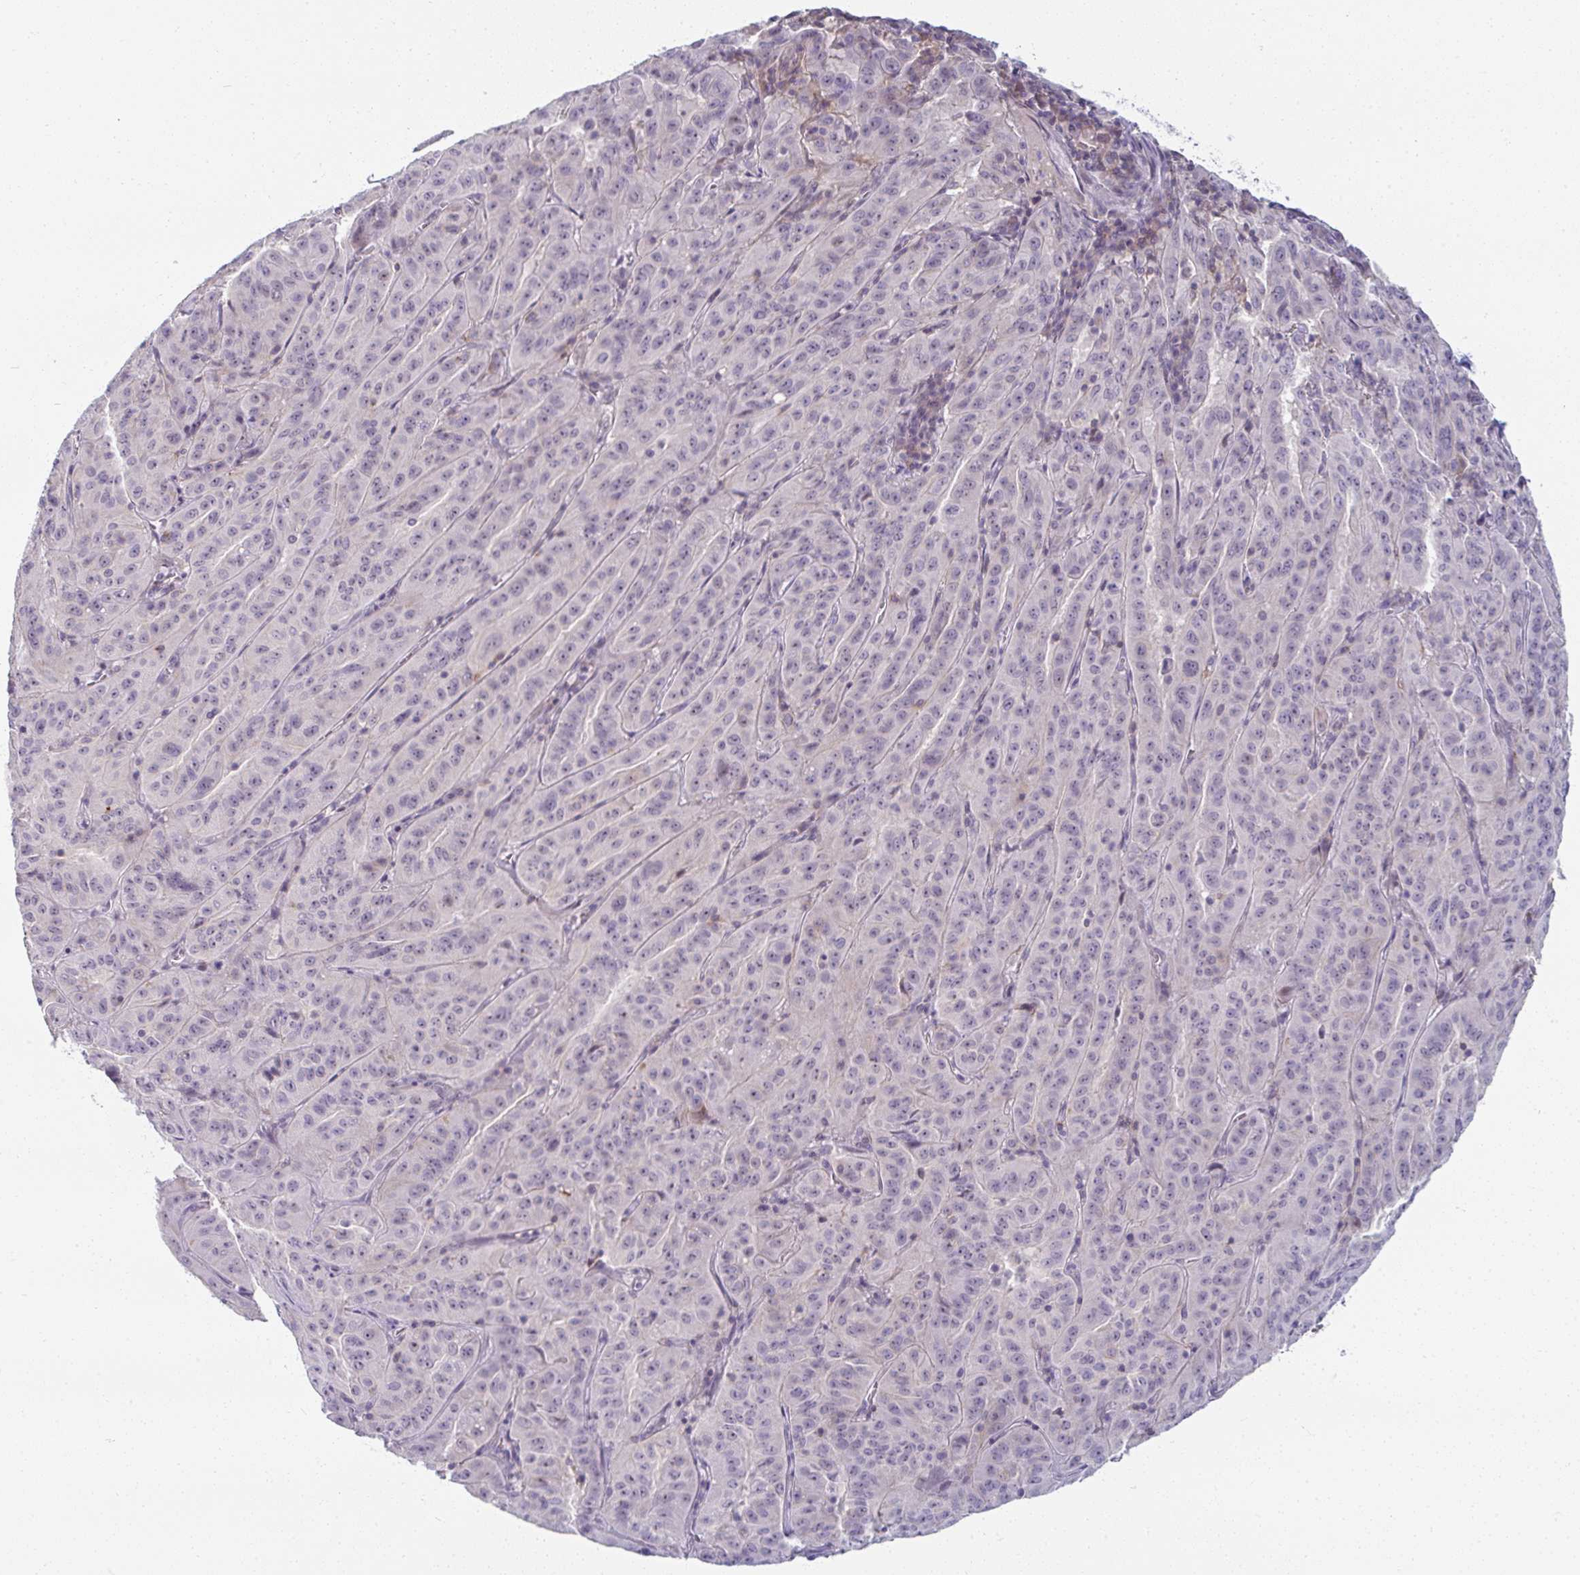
{"staining": {"intensity": "negative", "quantity": "none", "location": "none"}, "tissue": "pancreatic cancer", "cell_type": "Tumor cells", "image_type": "cancer", "snomed": [{"axis": "morphology", "description": "Adenocarcinoma, NOS"}, {"axis": "topography", "description": "Pancreas"}], "caption": "The IHC image has no significant positivity in tumor cells of pancreatic adenocarcinoma tissue. The staining was performed using DAB to visualize the protein expression in brown, while the nuclei were stained in blue with hematoxylin (Magnification: 20x).", "gene": "PPFIA4", "patient": {"sex": "male", "age": 63}}